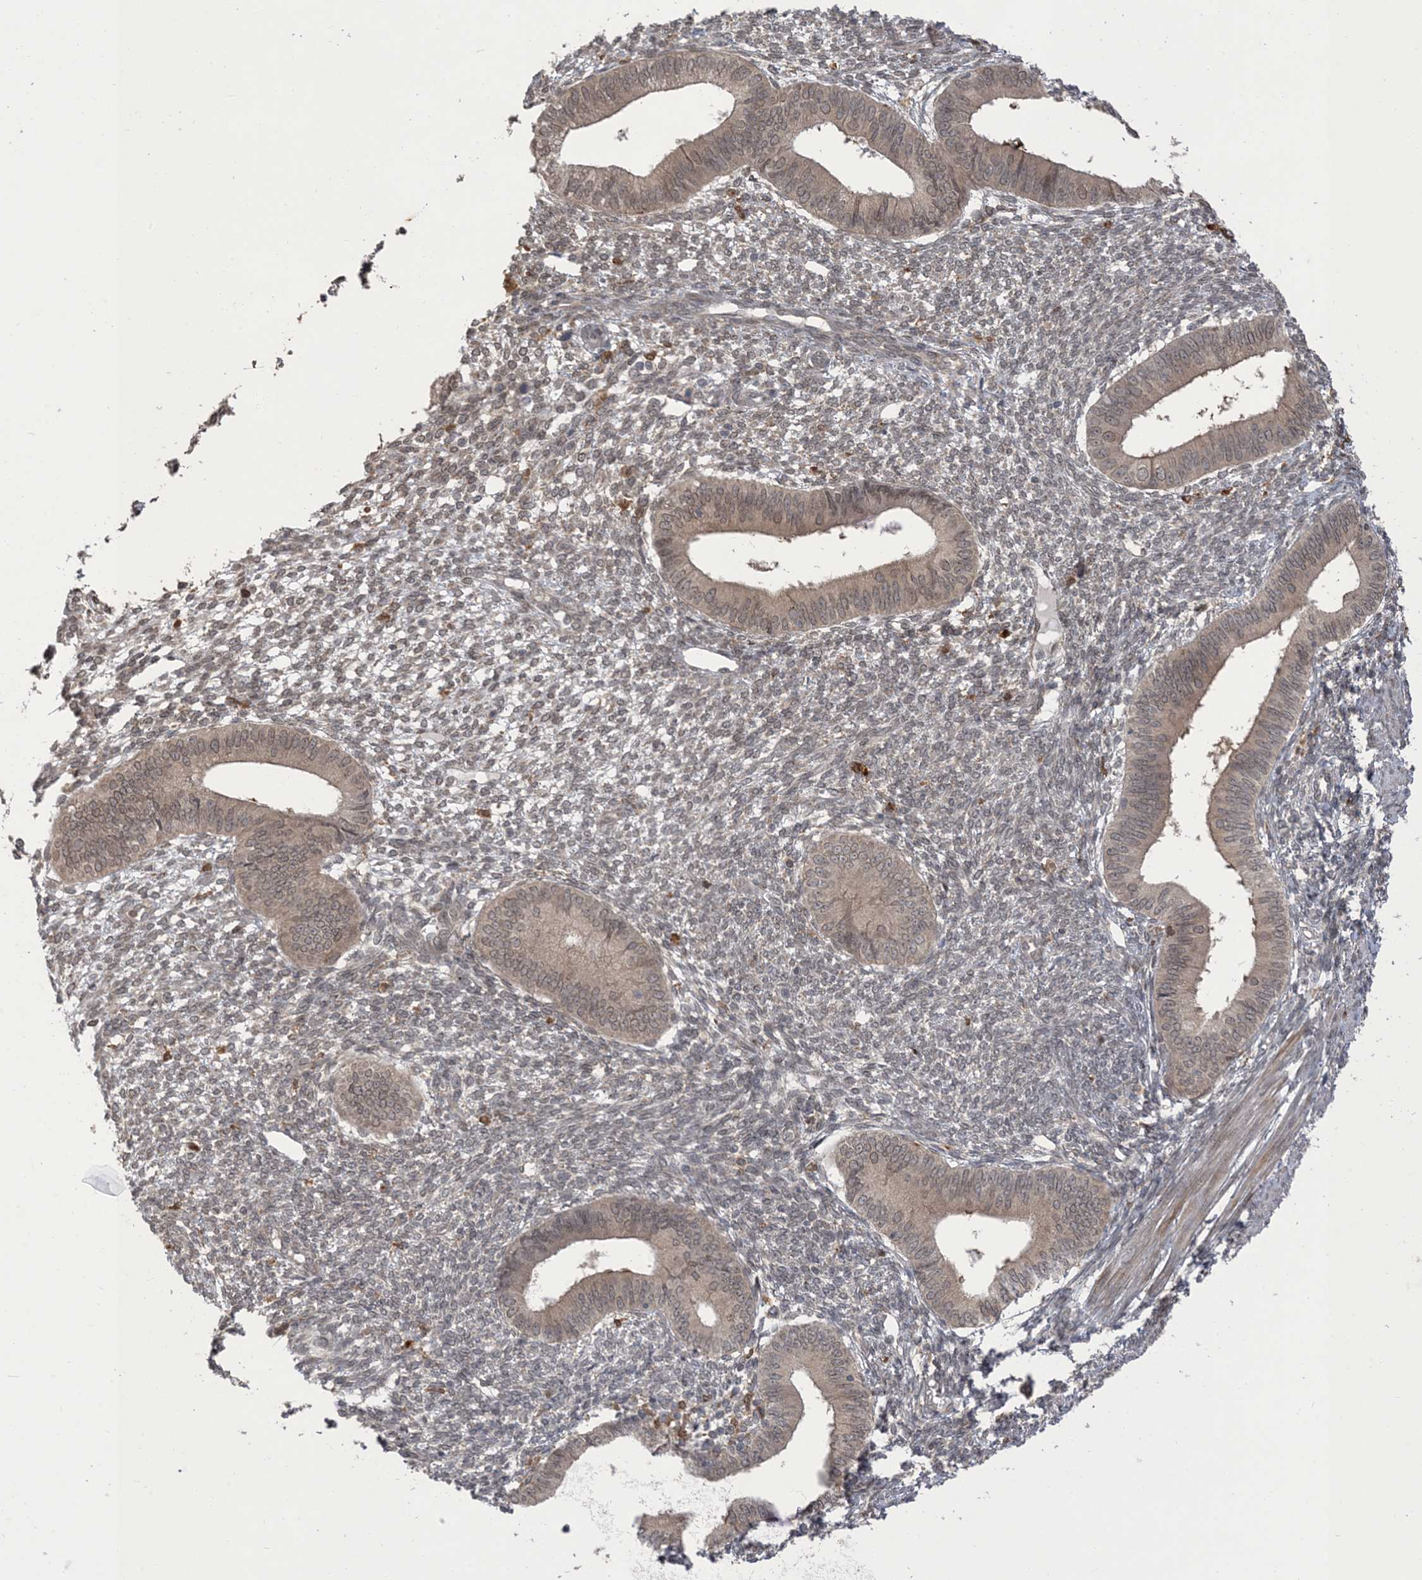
{"staining": {"intensity": "weak", "quantity": "<25%", "location": "nuclear"}, "tissue": "endometrium", "cell_type": "Cells in endometrial stroma", "image_type": "normal", "snomed": [{"axis": "morphology", "description": "Normal tissue, NOS"}, {"axis": "topography", "description": "Endometrium"}], "caption": "High power microscopy photomicrograph of an immunohistochemistry (IHC) micrograph of benign endometrium, revealing no significant staining in cells in endometrial stroma.", "gene": "NAGK", "patient": {"sex": "female", "age": 46}}